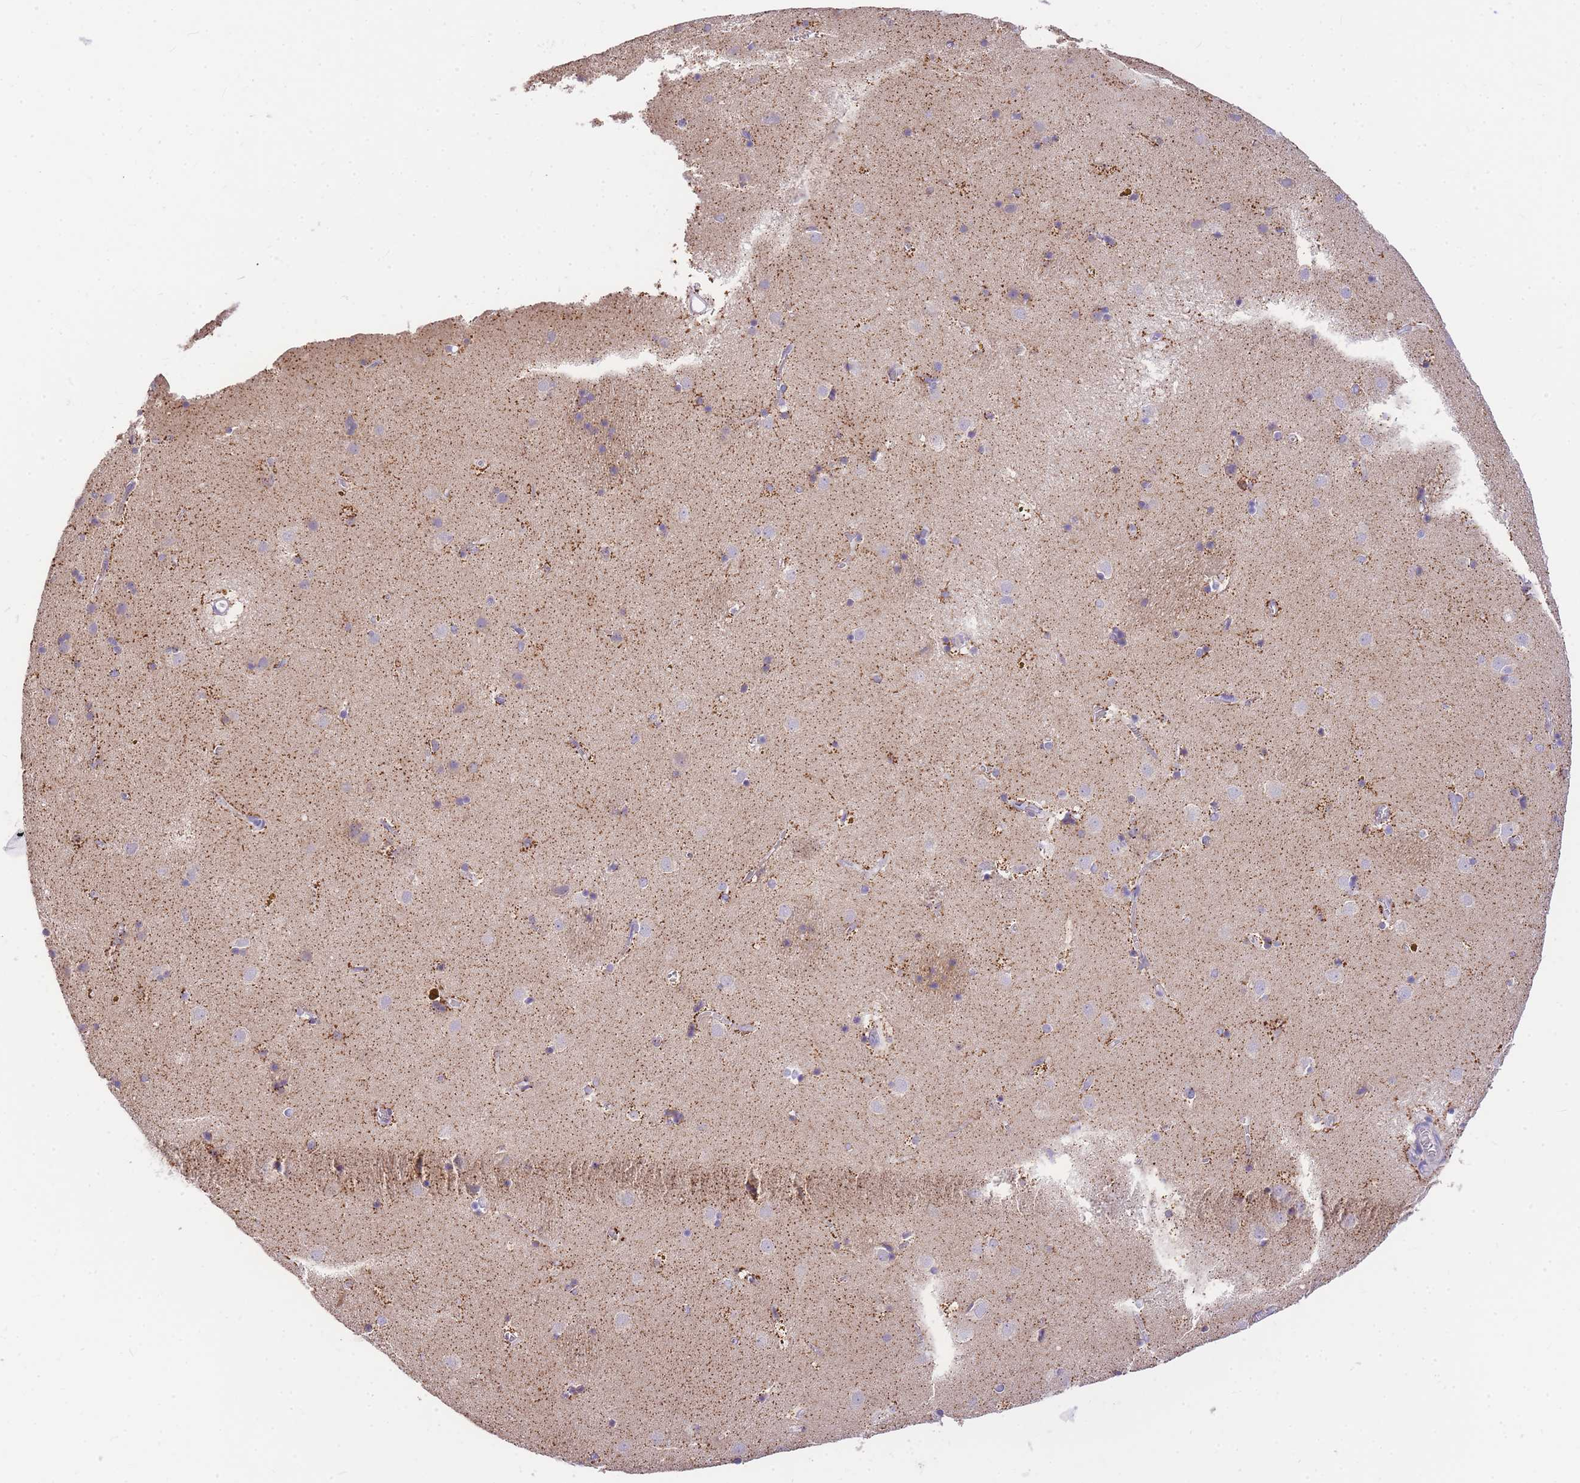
{"staining": {"intensity": "negative", "quantity": "none", "location": "none"}, "tissue": "caudate", "cell_type": "Glial cells", "image_type": "normal", "snomed": [{"axis": "morphology", "description": "Normal tissue, NOS"}, {"axis": "topography", "description": "Lateral ventricle wall"}], "caption": "A high-resolution photomicrograph shows immunohistochemistry (IHC) staining of benign caudate, which displays no significant staining in glial cells.", "gene": "C2orf88", "patient": {"sex": "male", "age": 70}}